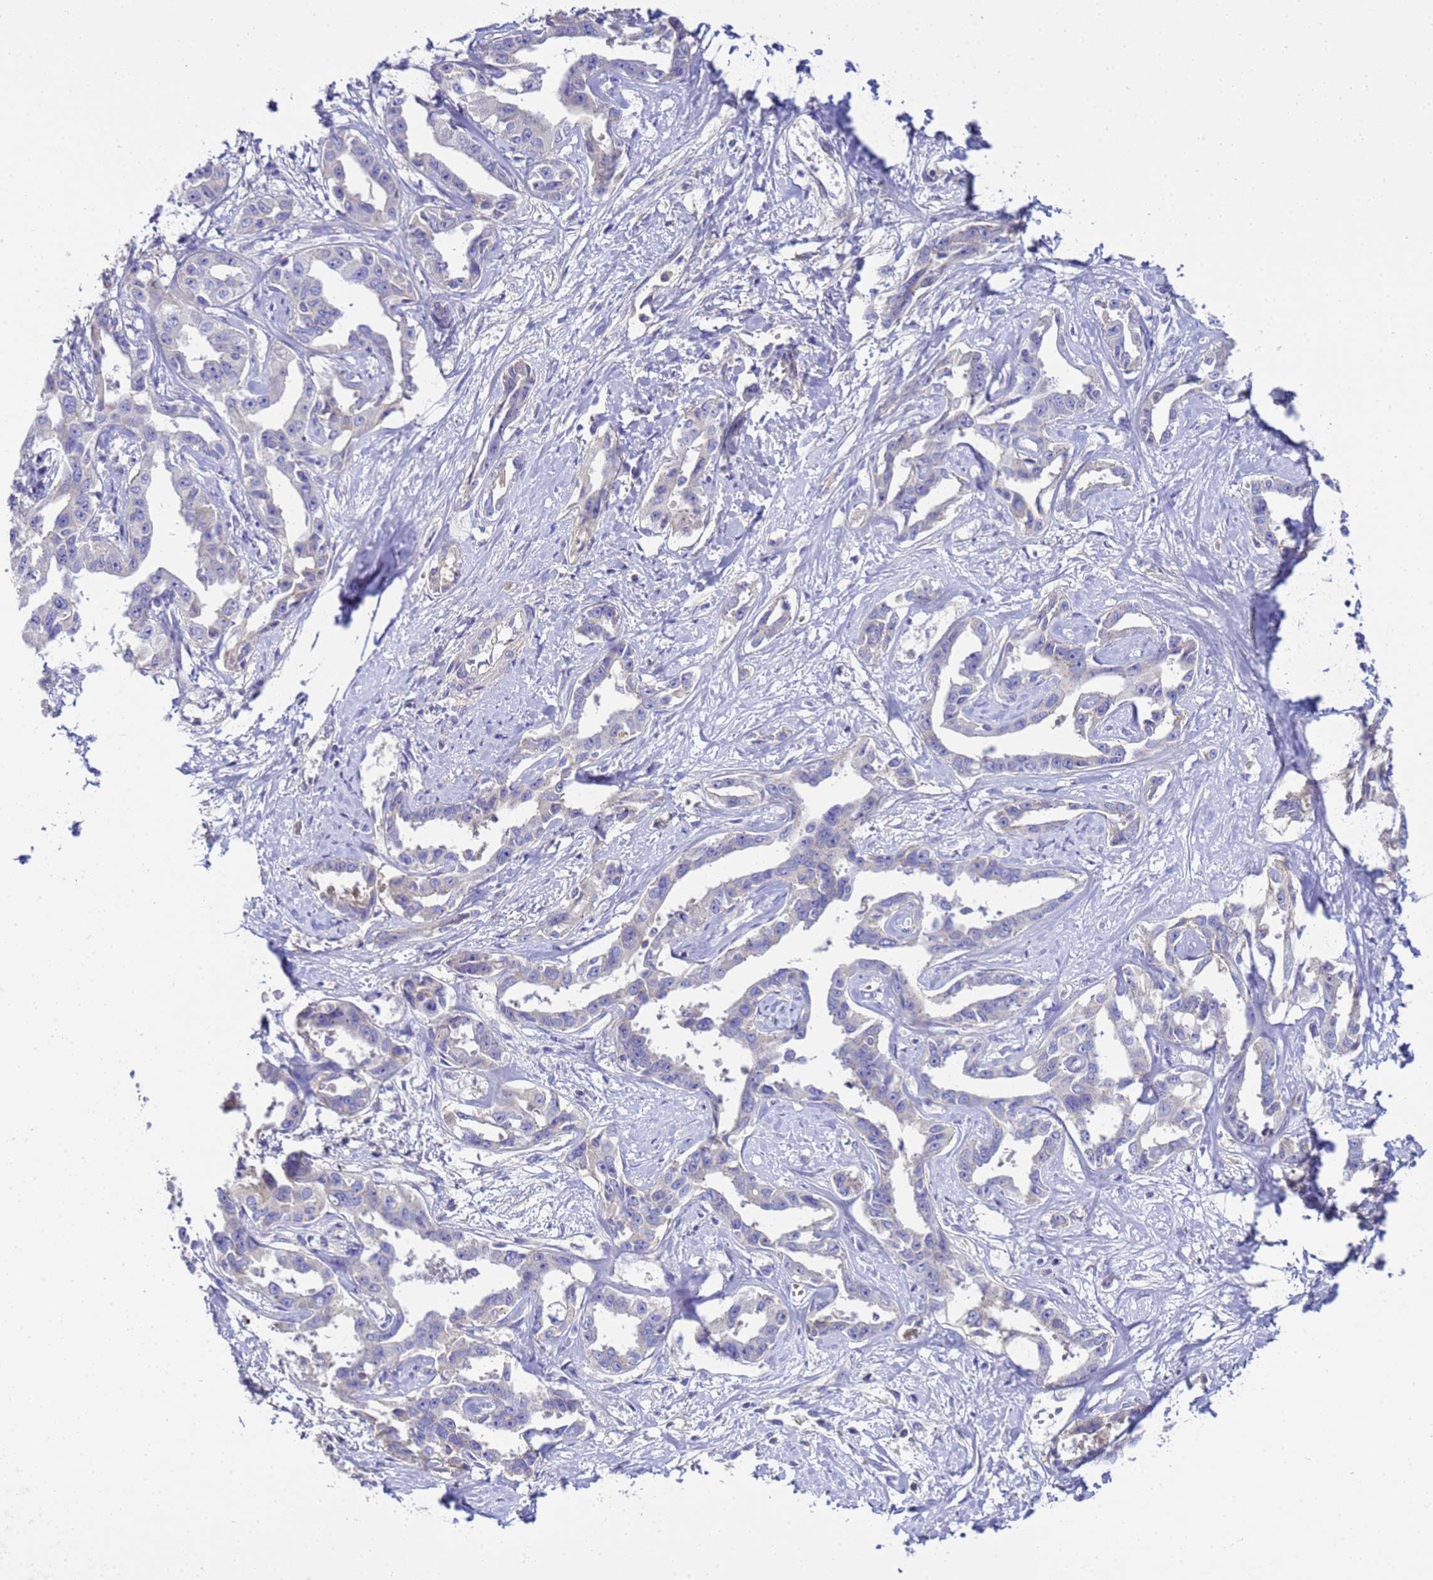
{"staining": {"intensity": "negative", "quantity": "none", "location": "none"}, "tissue": "liver cancer", "cell_type": "Tumor cells", "image_type": "cancer", "snomed": [{"axis": "morphology", "description": "Cholangiocarcinoma"}, {"axis": "topography", "description": "Liver"}], "caption": "IHC micrograph of human cholangiocarcinoma (liver) stained for a protein (brown), which displays no staining in tumor cells.", "gene": "TBCD", "patient": {"sex": "male", "age": 59}}